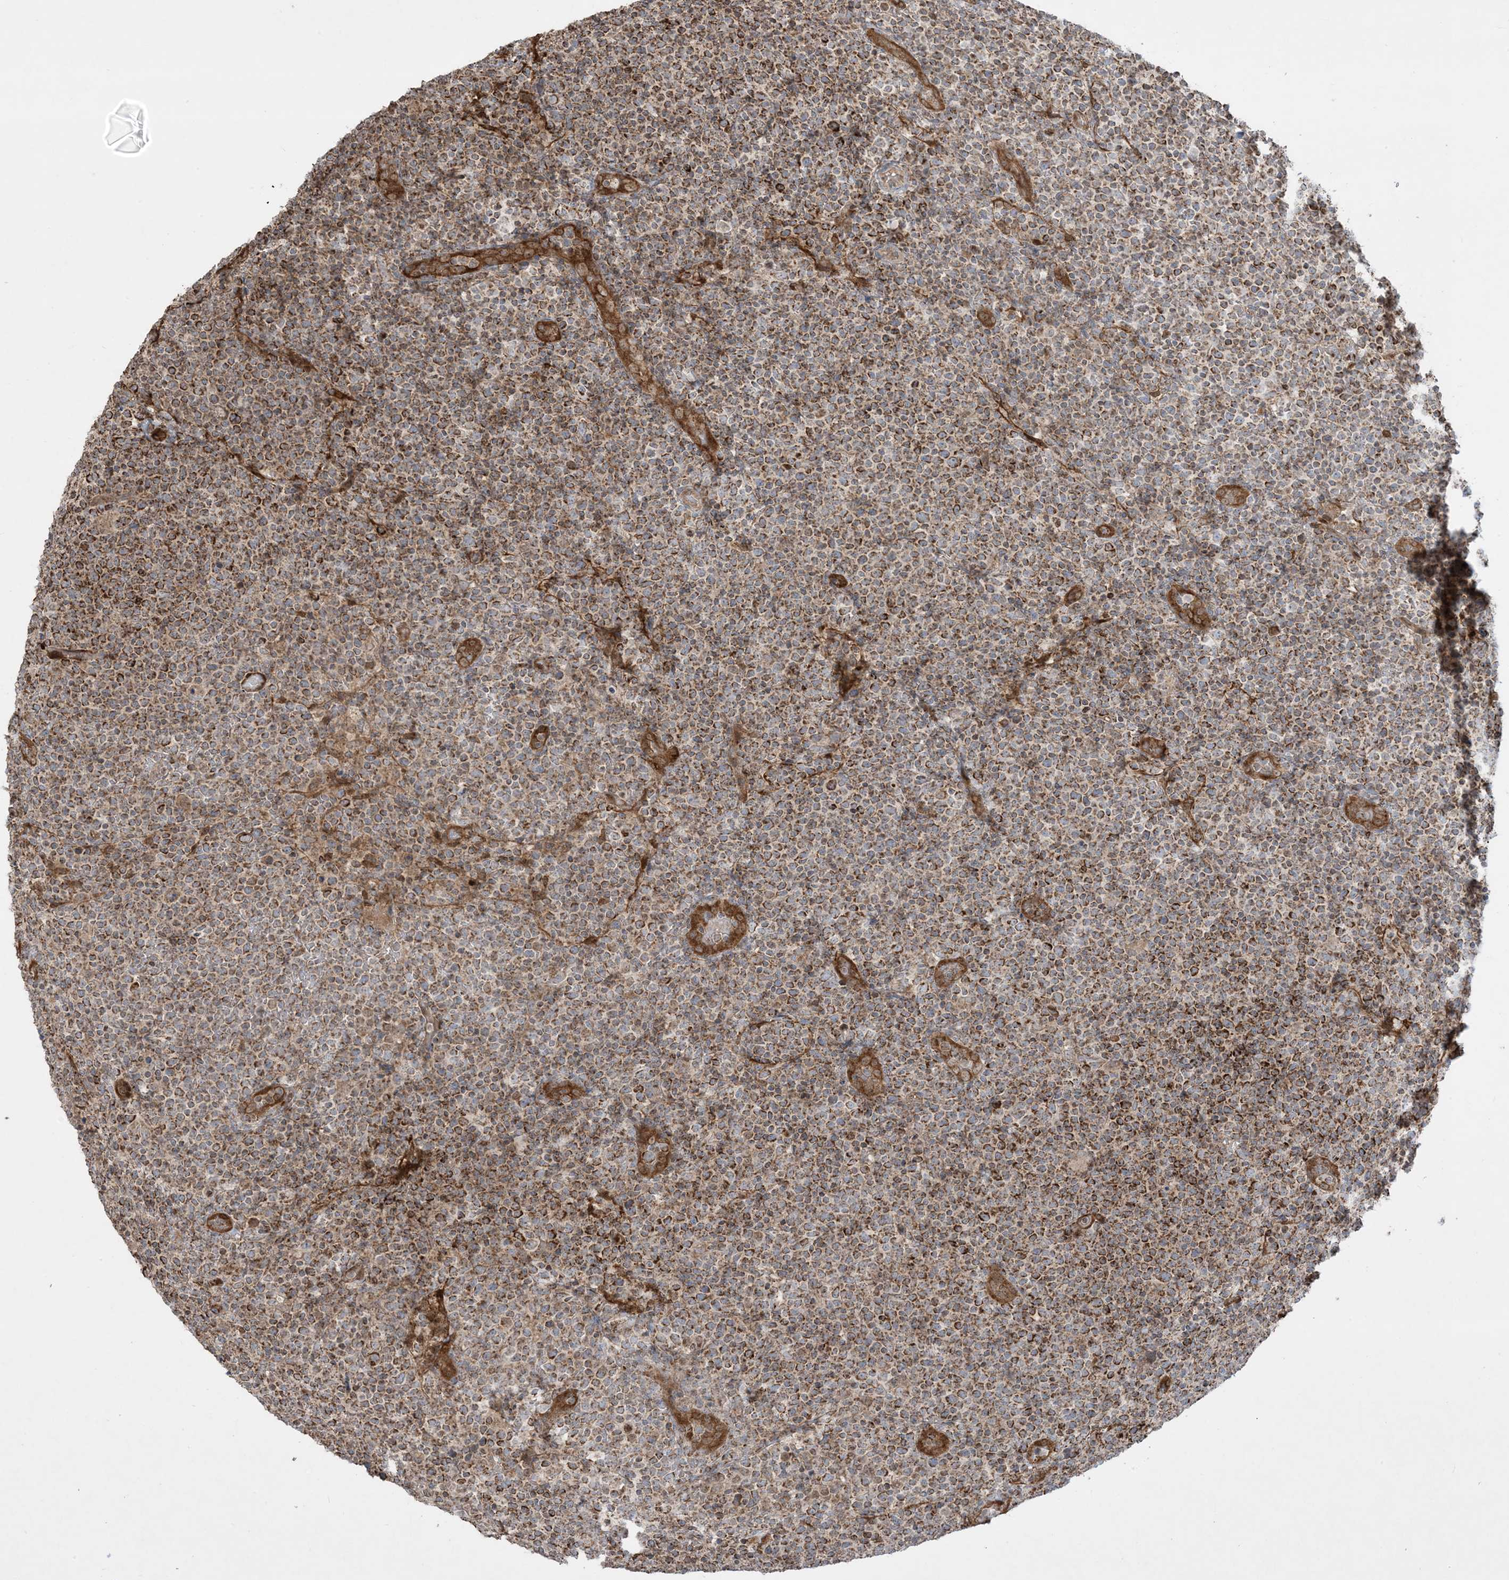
{"staining": {"intensity": "moderate", "quantity": ">75%", "location": "cytoplasmic/membranous"}, "tissue": "lymphoma", "cell_type": "Tumor cells", "image_type": "cancer", "snomed": [{"axis": "morphology", "description": "Malignant lymphoma, non-Hodgkin's type, High grade"}, {"axis": "topography", "description": "Lymph node"}], "caption": "A high-resolution histopathology image shows immunohistochemistry staining of malignant lymphoma, non-Hodgkin's type (high-grade), which reveals moderate cytoplasmic/membranous staining in about >75% of tumor cells. (DAB IHC with brightfield microscopy, high magnification).", "gene": "PPM1F", "patient": {"sex": "male", "age": 61}}